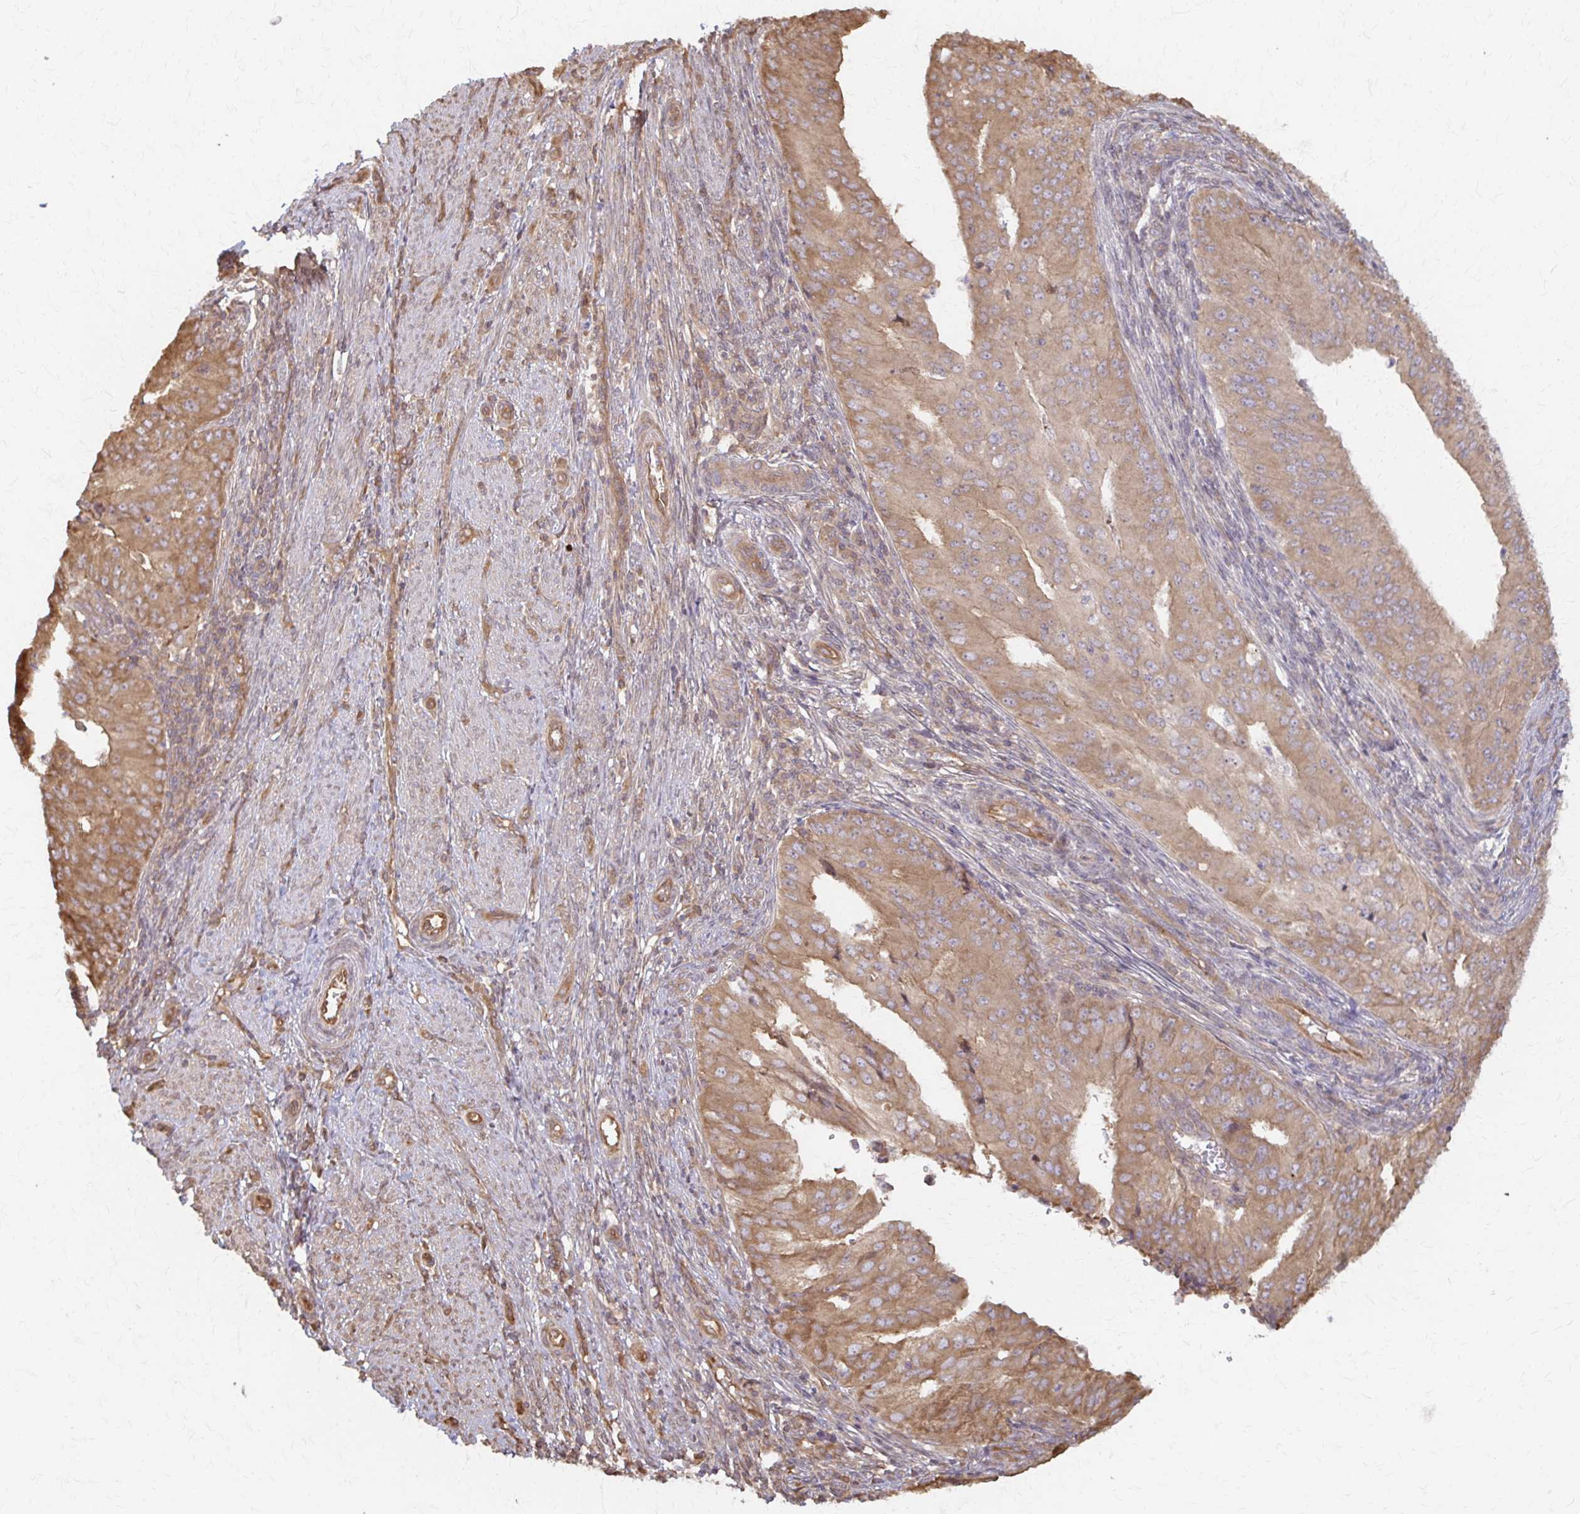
{"staining": {"intensity": "moderate", "quantity": ">75%", "location": "cytoplasmic/membranous"}, "tissue": "endometrial cancer", "cell_type": "Tumor cells", "image_type": "cancer", "snomed": [{"axis": "morphology", "description": "Adenocarcinoma, NOS"}, {"axis": "topography", "description": "Endometrium"}], "caption": "About >75% of tumor cells in adenocarcinoma (endometrial) display moderate cytoplasmic/membranous protein expression as visualized by brown immunohistochemical staining.", "gene": "ARHGAP35", "patient": {"sex": "female", "age": 50}}